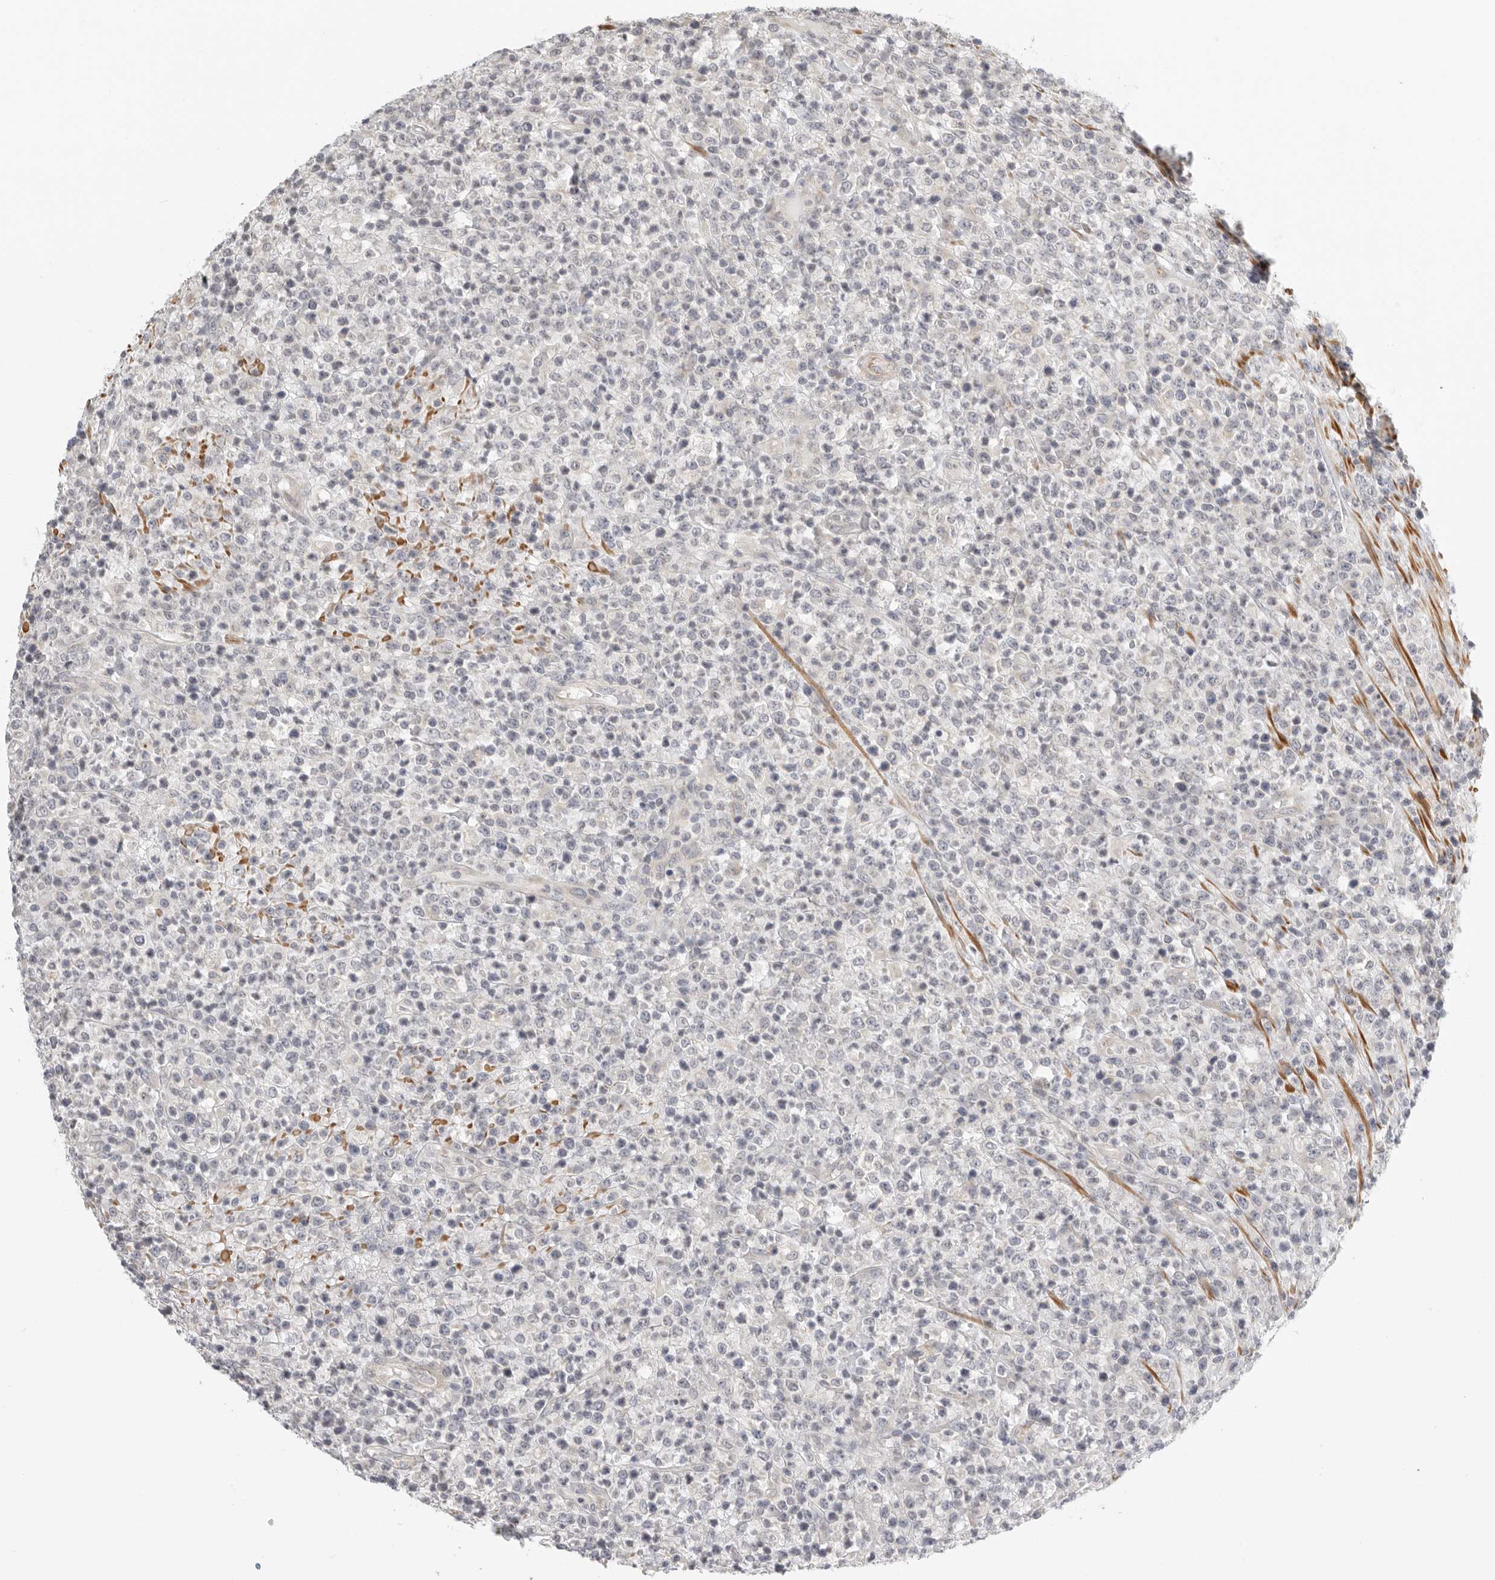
{"staining": {"intensity": "negative", "quantity": "none", "location": "none"}, "tissue": "lymphoma", "cell_type": "Tumor cells", "image_type": "cancer", "snomed": [{"axis": "morphology", "description": "Malignant lymphoma, non-Hodgkin's type, High grade"}, {"axis": "topography", "description": "Colon"}], "caption": "This is an immunohistochemistry (IHC) micrograph of human lymphoma. There is no staining in tumor cells.", "gene": "STAB2", "patient": {"sex": "female", "age": 53}}